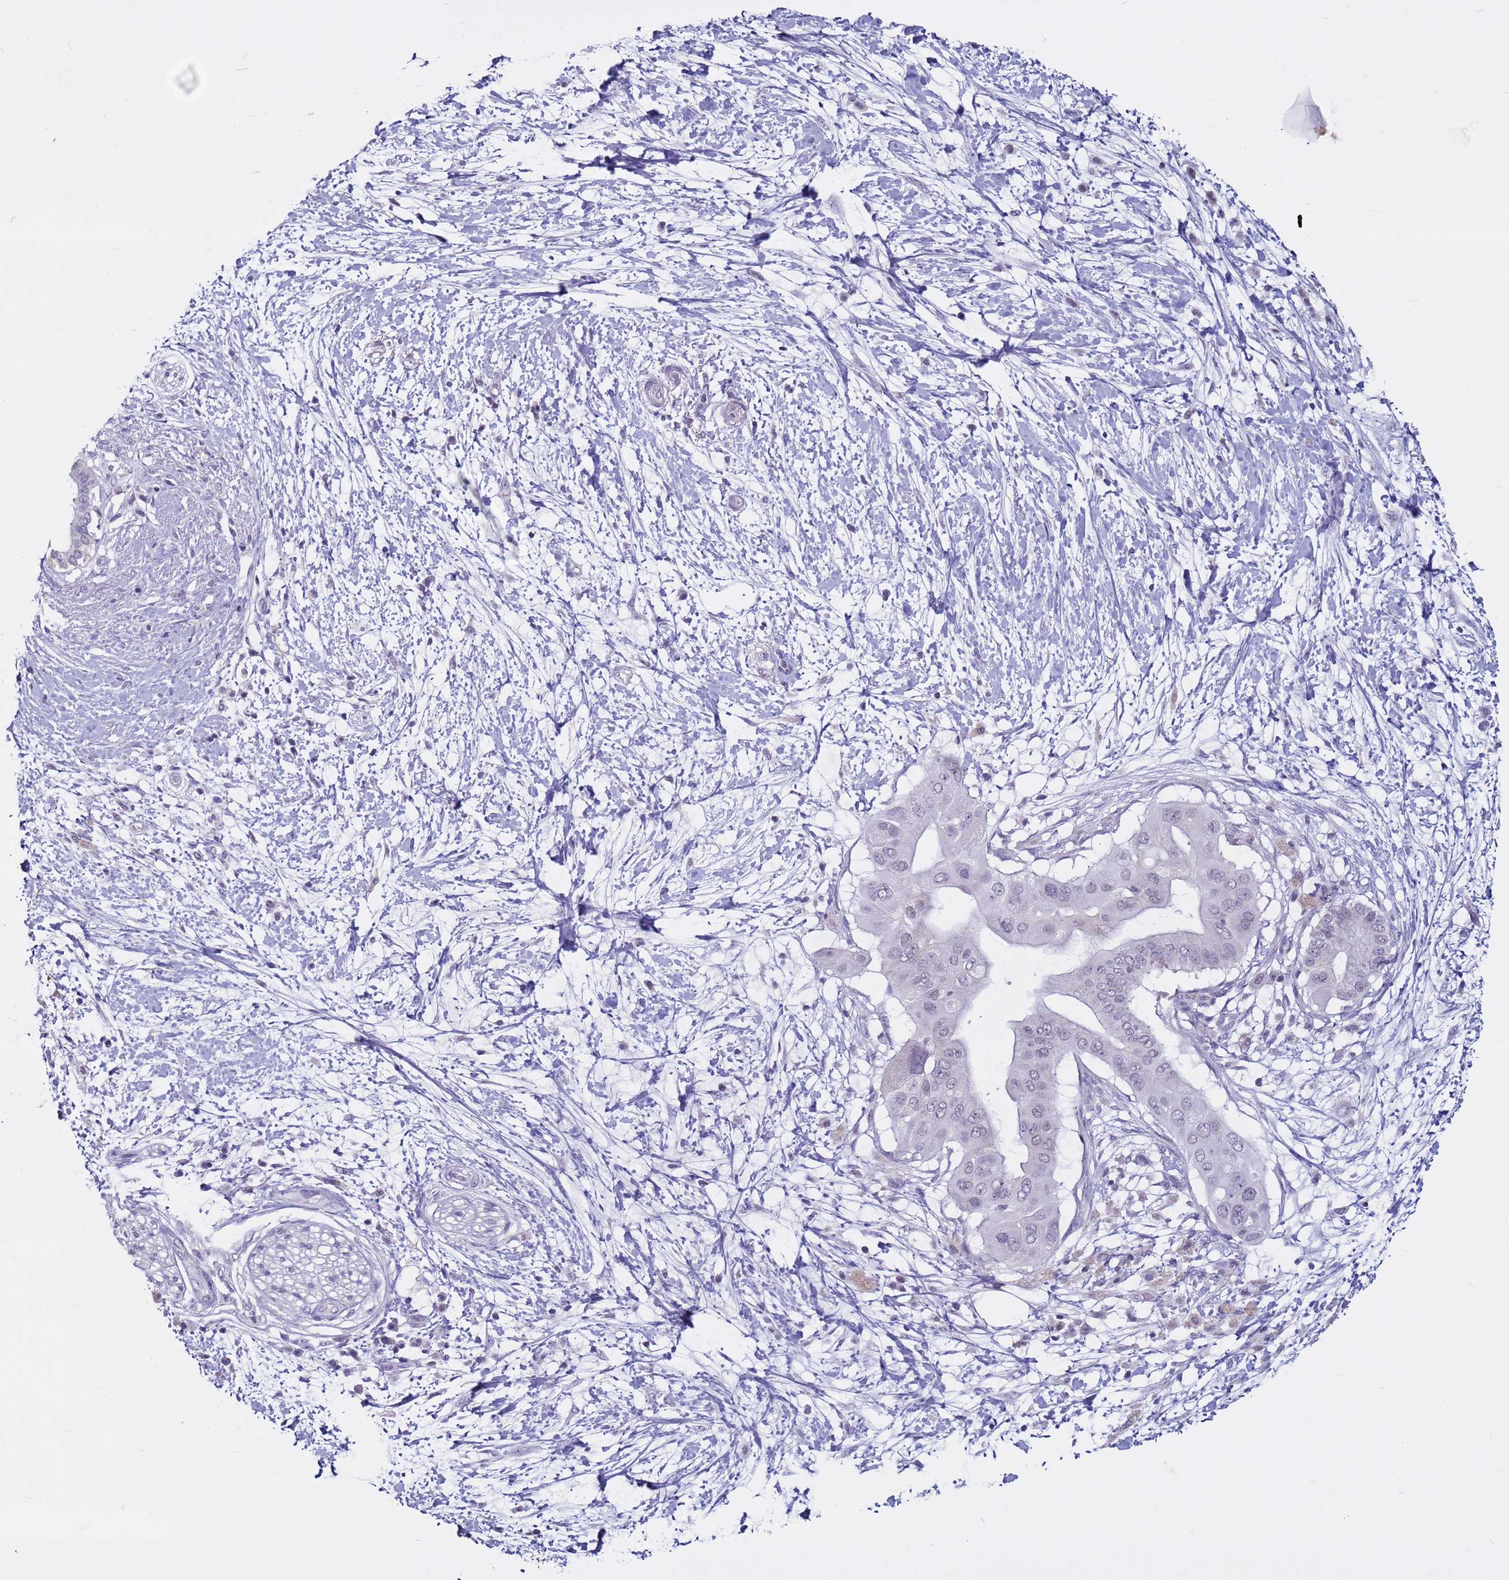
{"staining": {"intensity": "negative", "quantity": "none", "location": "none"}, "tissue": "pancreatic cancer", "cell_type": "Tumor cells", "image_type": "cancer", "snomed": [{"axis": "morphology", "description": "Adenocarcinoma, NOS"}, {"axis": "topography", "description": "Pancreas"}], "caption": "Protein analysis of pancreatic cancer (adenocarcinoma) reveals no significant staining in tumor cells.", "gene": "CDK2AP2", "patient": {"sex": "male", "age": 68}}